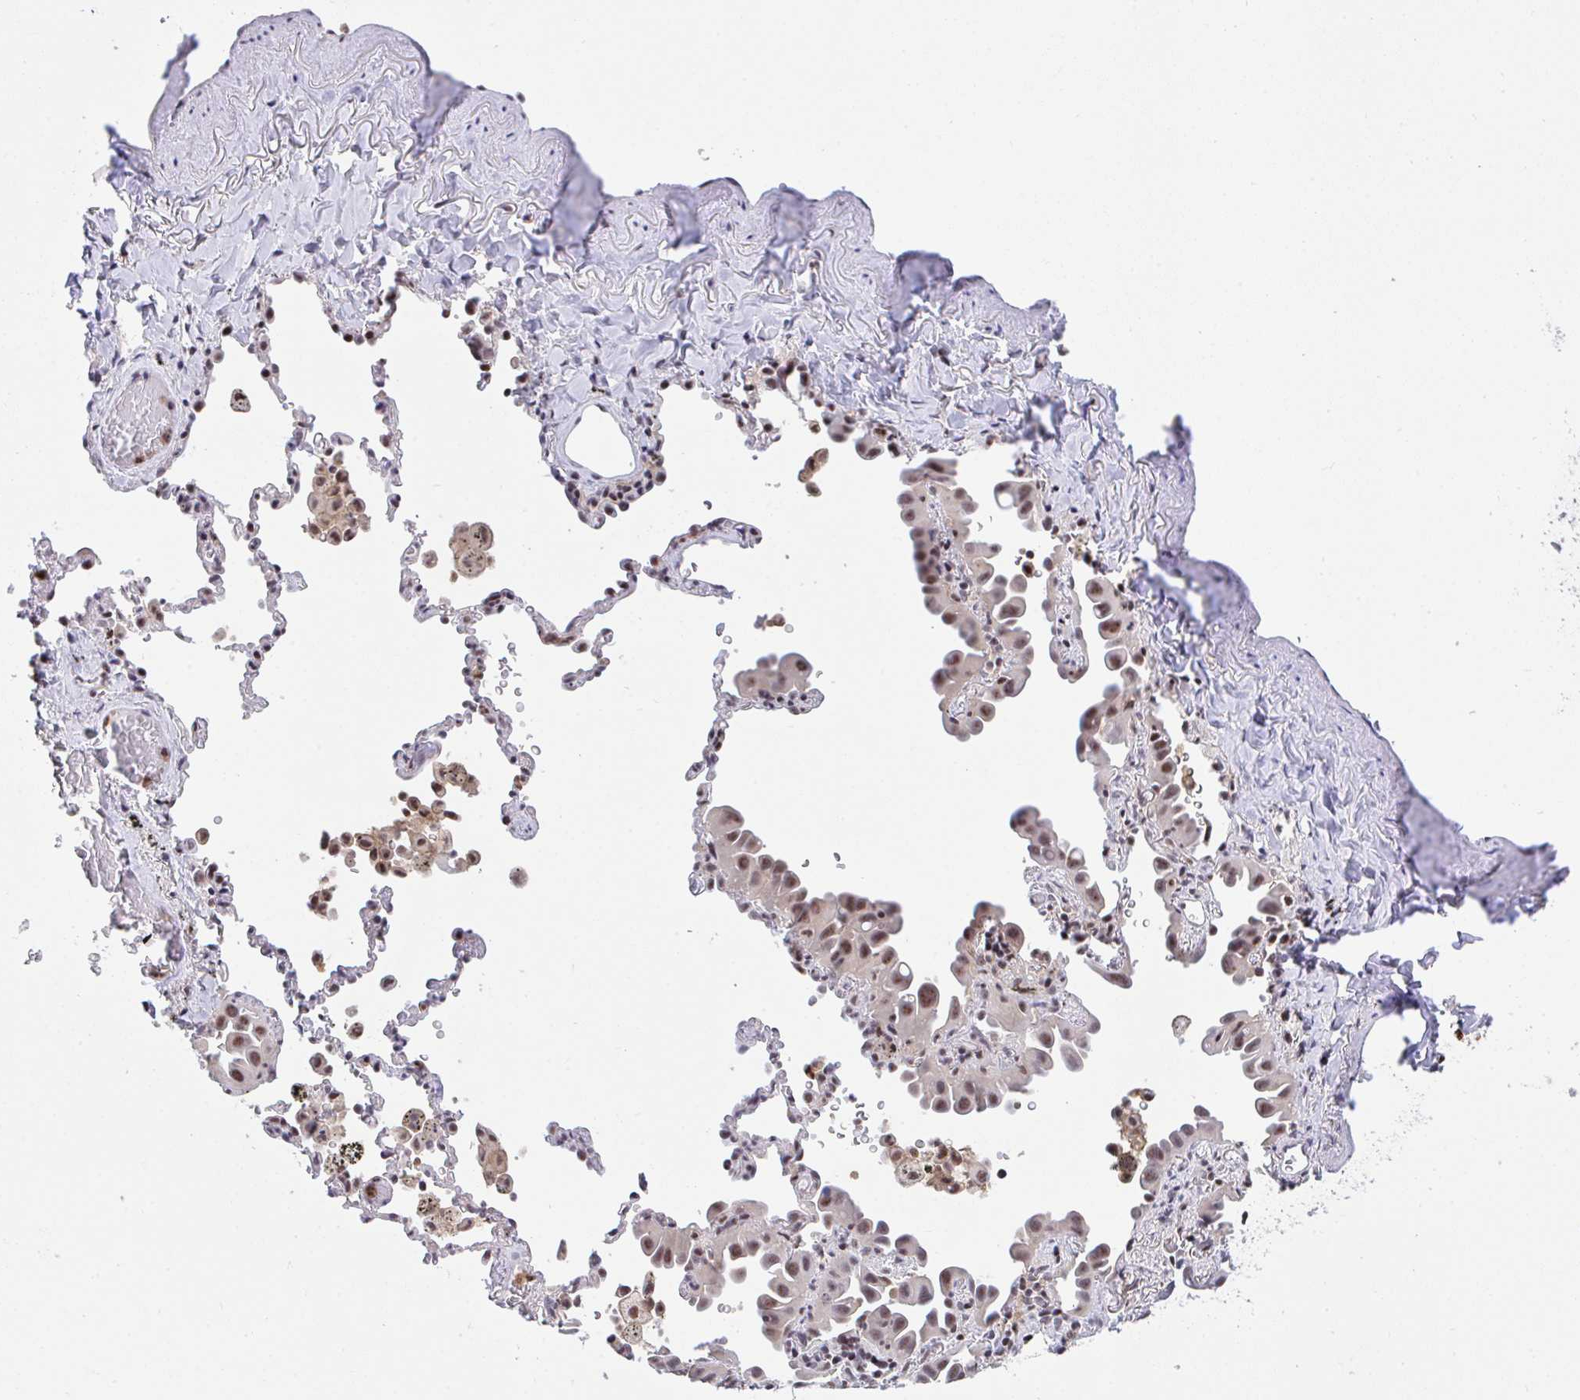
{"staining": {"intensity": "moderate", "quantity": ">75%", "location": "nuclear"}, "tissue": "lung cancer", "cell_type": "Tumor cells", "image_type": "cancer", "snomed": [{"axis": "morphology", "description": "Adenocarcinoma, NOS"}, {"axis": "topography", "description": "Lung"}], "caption": "The image shows immunohistochemical staining of lung cancer (adenocarcinoma). There is moderate nuclear staining is identified in about >75% of tumor cells.", "gene": "OR6K3", "patient": {"sex": "male", "age": 68}}